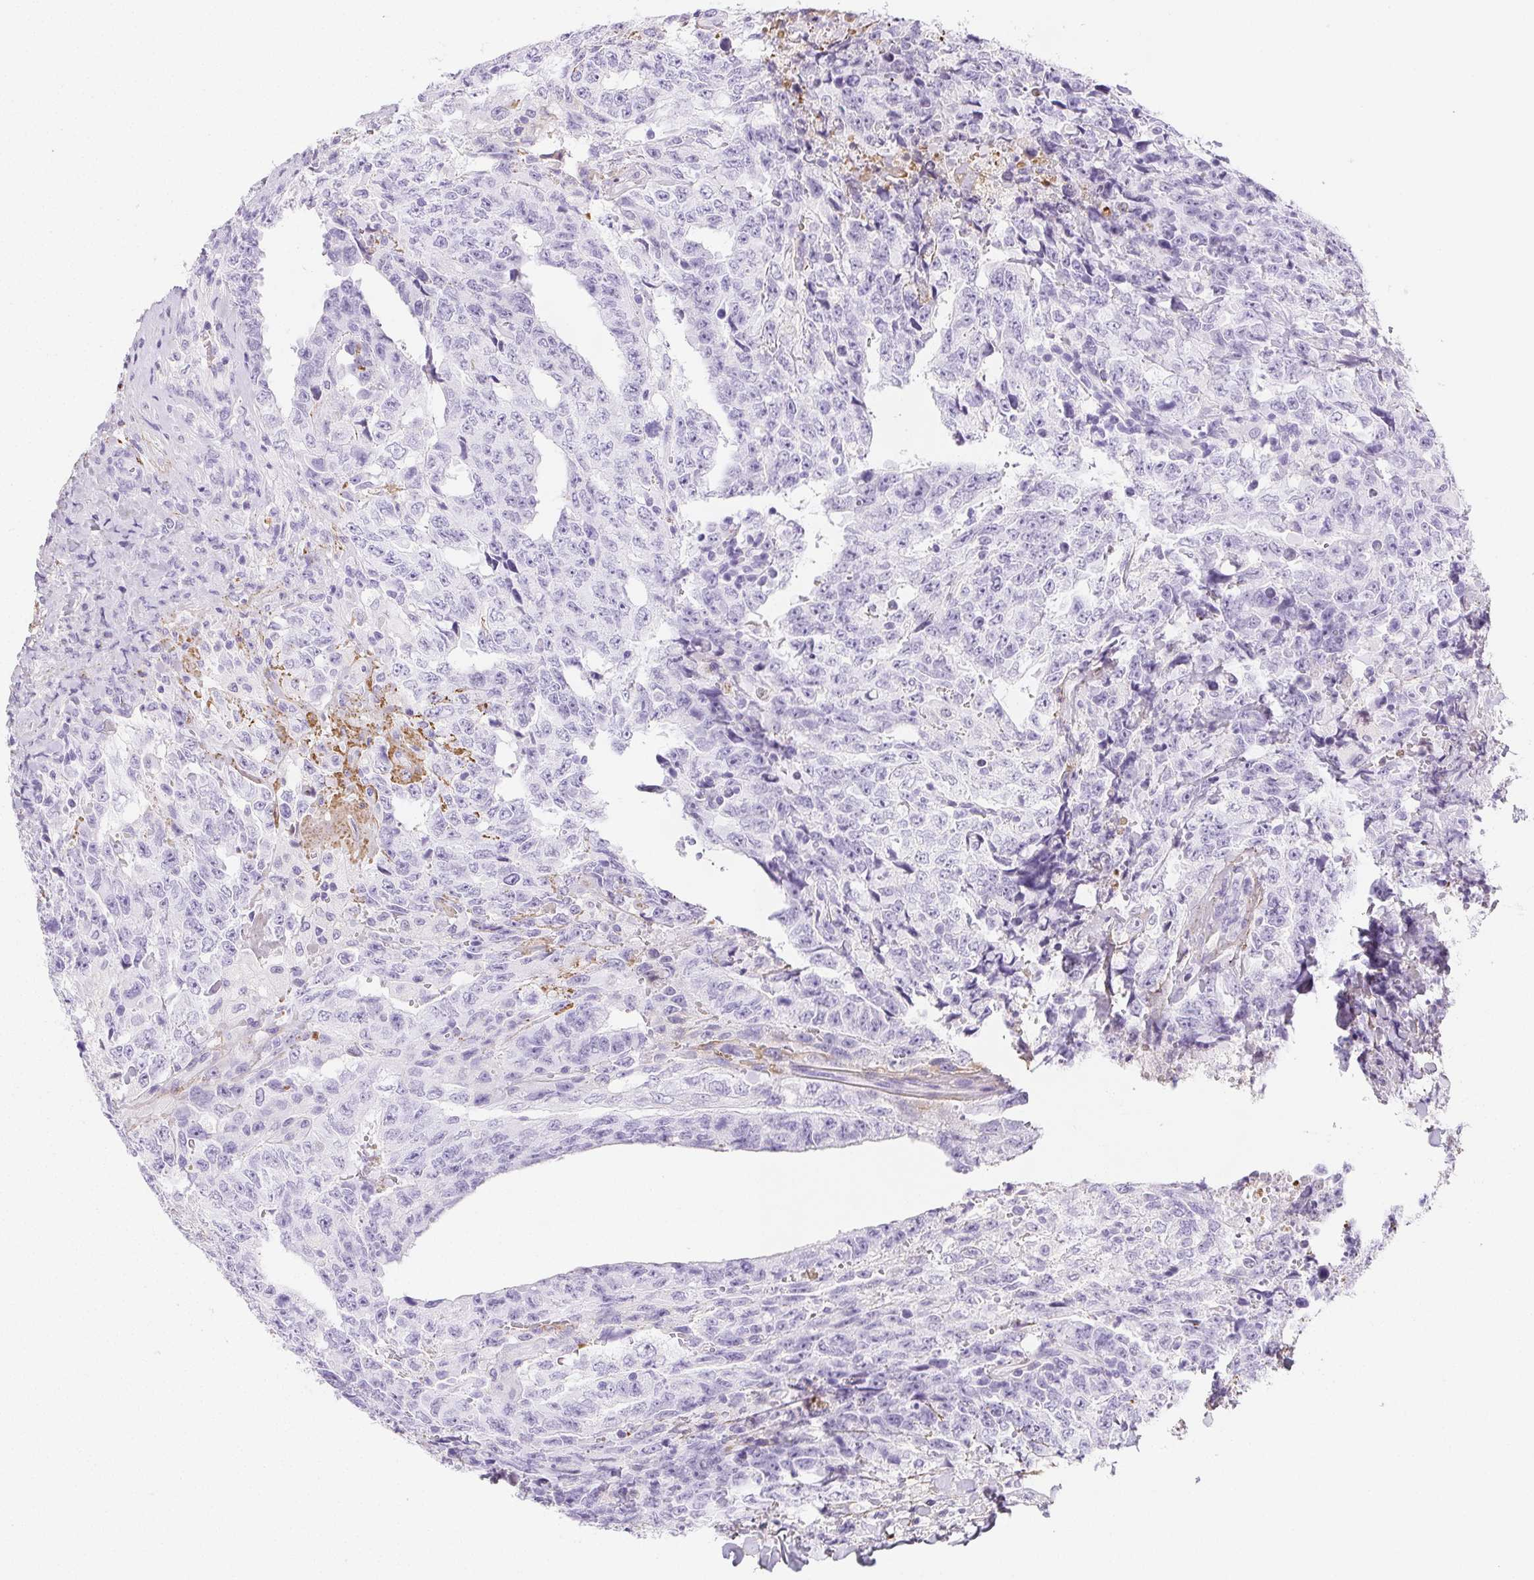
{"staining": {"intensity": "negative", "quantity": "none", "location": "none"}, "tissue": "testis cancer", "cell_type": "Tumor cells", "image_type": "cancer", "snomed": [{"axis": "morphology", "description": "Carcinoma, Embryonal, NOS"}, {"axis": "topography", "description": "Testis"}], "caption": "Tumor cells show no significant protein positivity in testis cancer (embryonal carcinoma).", "gene": "VTN", "patient": {"sex": "male", "age": 24}}